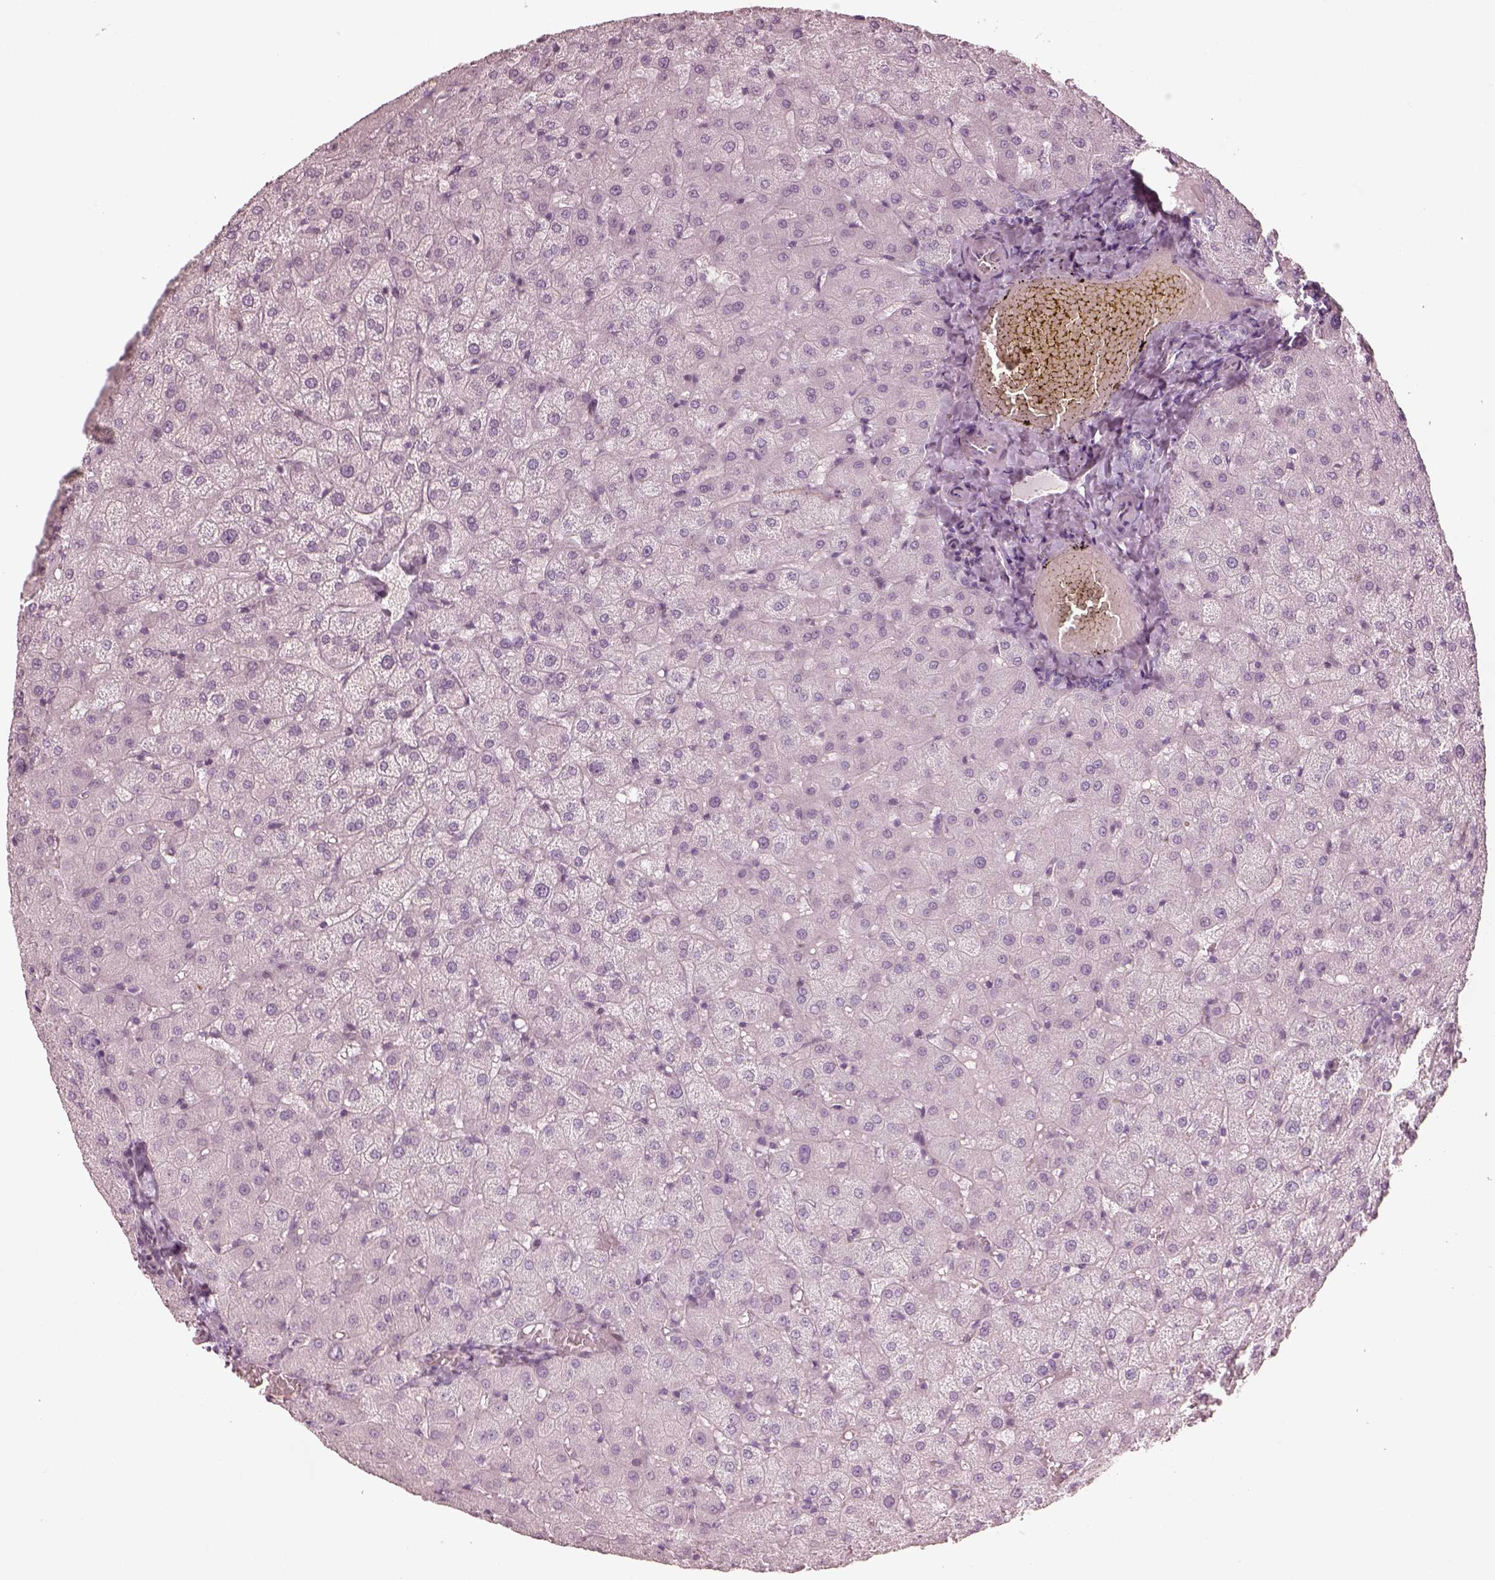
{"staining": {"intensity": "negative", "quantity": "none", "location": "none"}, "tissue": "liver", "cell_type": "Cholangiocytes", "image_type": "normal", "snomed": [{"axis": "morphology", "description": "Normal tissue, NOS"}, {"axis": "topography", "description": "Liver"}], "caption": "There is no significant positivity in cholangiocytes of liver. (DAB immunohistochemistry with hematoxylin counter stain).", "gene": "ENSG00000289258", "patient": {"sex": "female", "age": 50}}